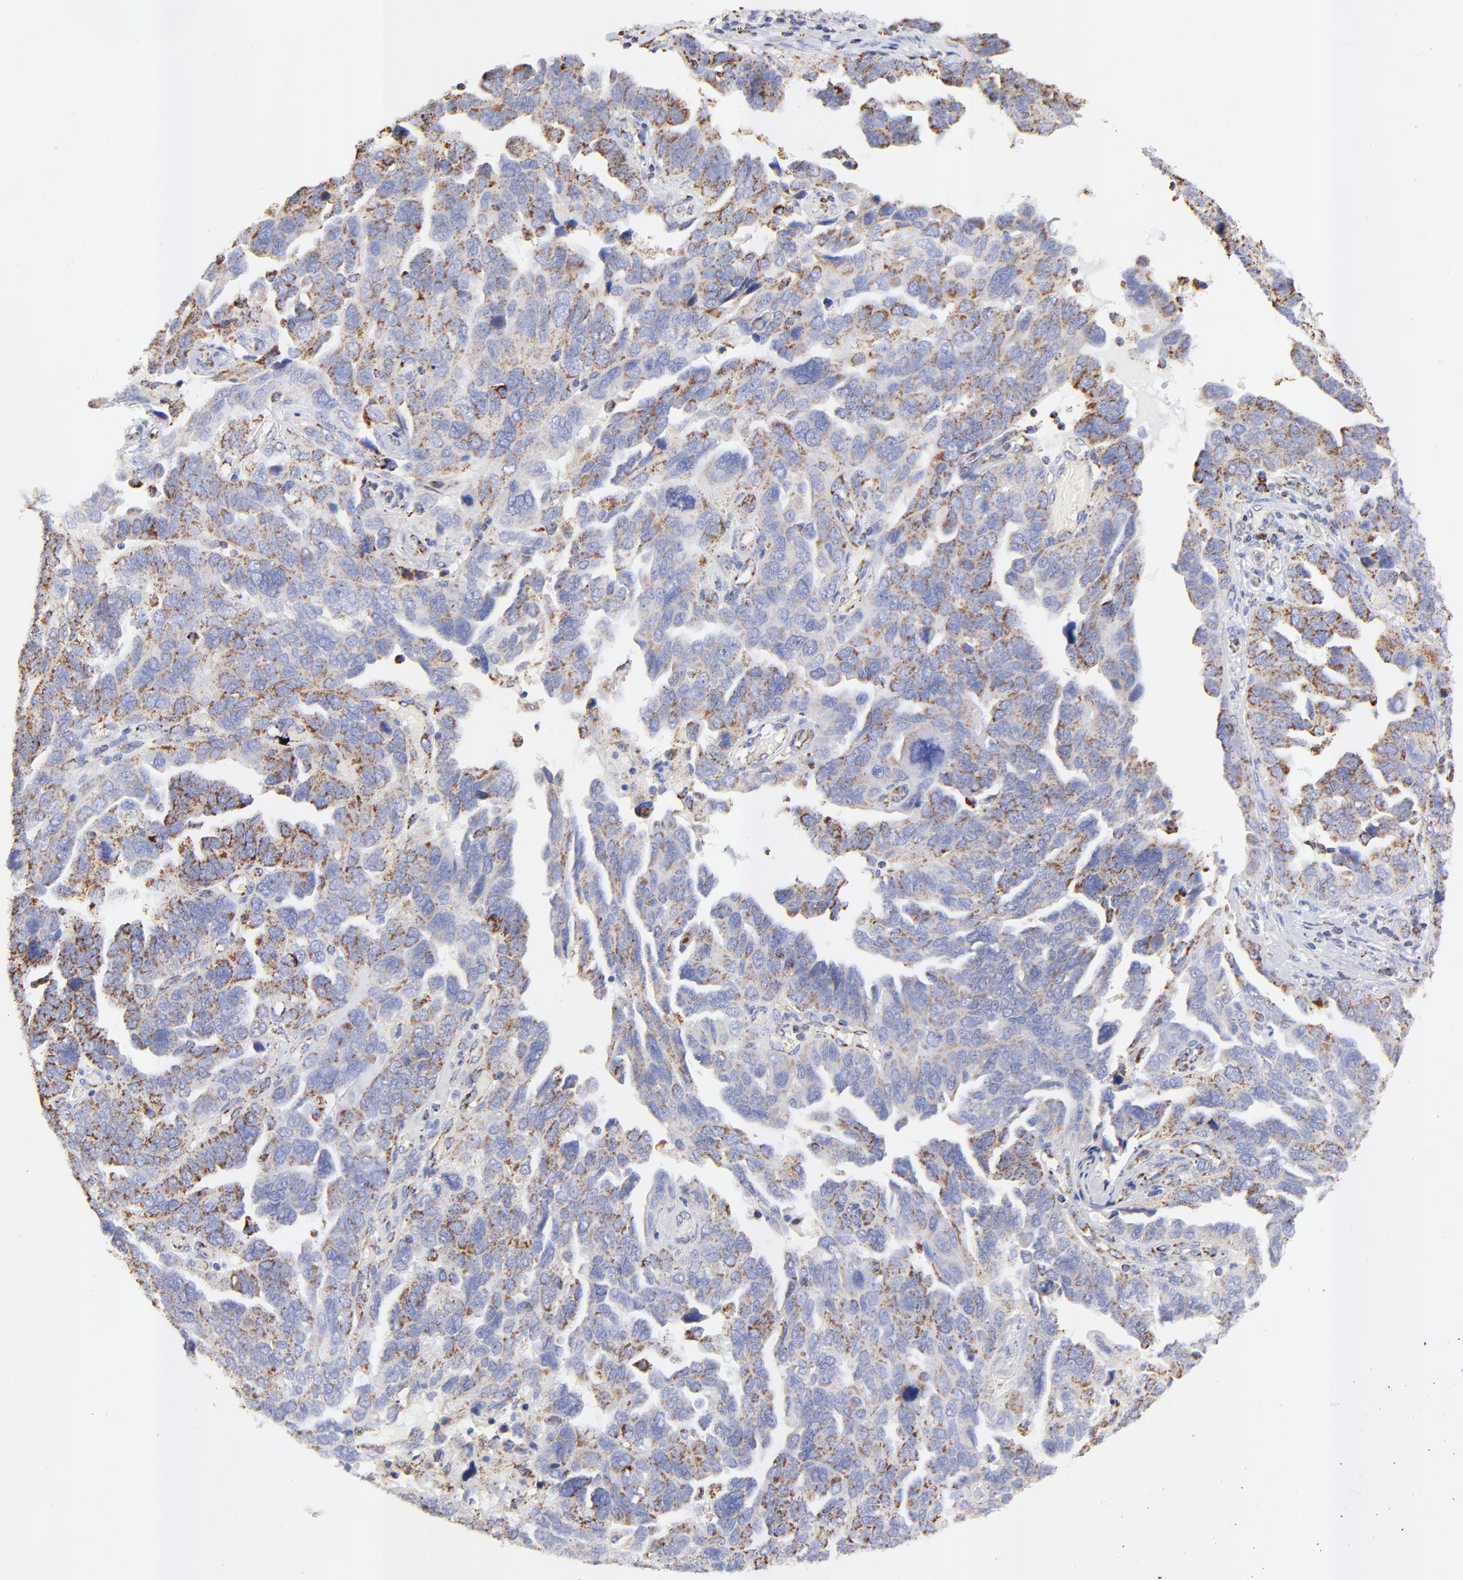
{"staining": {"intensity": "moderate", "quantity": ">75%", "location": "cytoplasmic/membranous"}, "tissue": "ovarian cancer", "cell_type": "Tumor cells", "image_type": "cancer", "snomed": [{"axis": "morphology", "description": "Cystadenocarcinoma, serous, NOS"}, {"axis": "topography", "description": "Ovary"}], "caption": "DAB (3,3'-diaminobenzidine) immunohistochemical staining of human ovarian cancer (serous cystadenocarcinoma) displays moderate cytoplasmic/membranous protein positivity in approximately >75% of tumor cells. The staining is performed using DAB (3,3'-diaminobenzidine) brown chromogen to label protein expression. The nuclei are counter-stained blue using hematoxylin.", "gene": "COX4I1", "patient": {"sex": "female", "age": 64}}